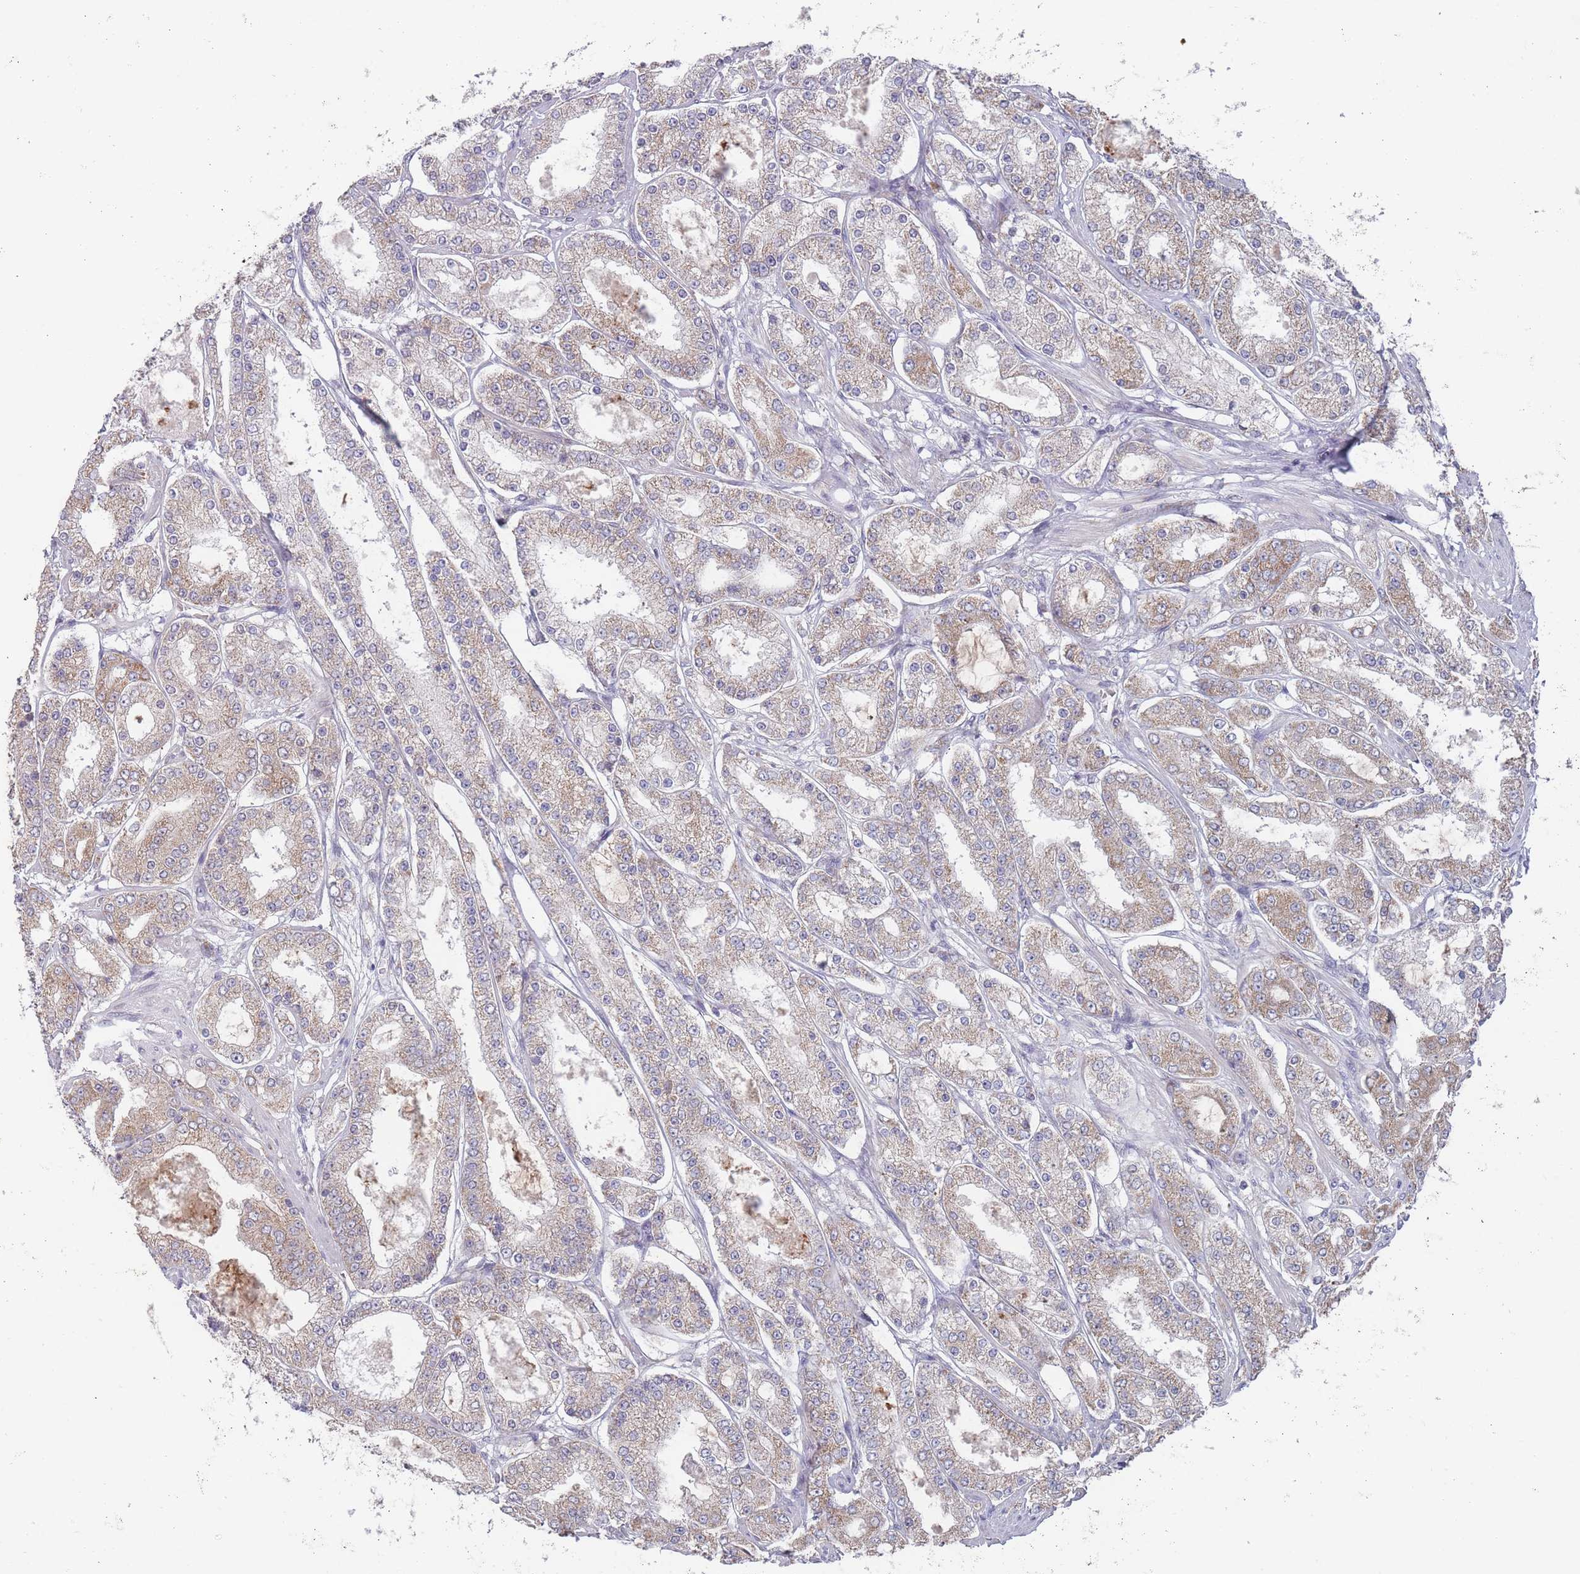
{"staining": {"intensity": "weak", "quantity": "25%-75%", "location": "cytoplasmic/membranous"}, "tissue": "prostate cancer", "cell_type": "Tumor cells", "image_type": "cancer", "snomed": [{"axis": "morphology", "description": "Adenocarcinoma, High grade"}, {"axis": "topography", "description": "Prostate"}], "caption": "Weak cytoplasmic/membranous protein staining is seen in approximately 25%-75% of tumor cells in prostate high-grade adenocarcinoma.", "gene": "PEX7", "patient": {"sex": "male", "age": 68}}